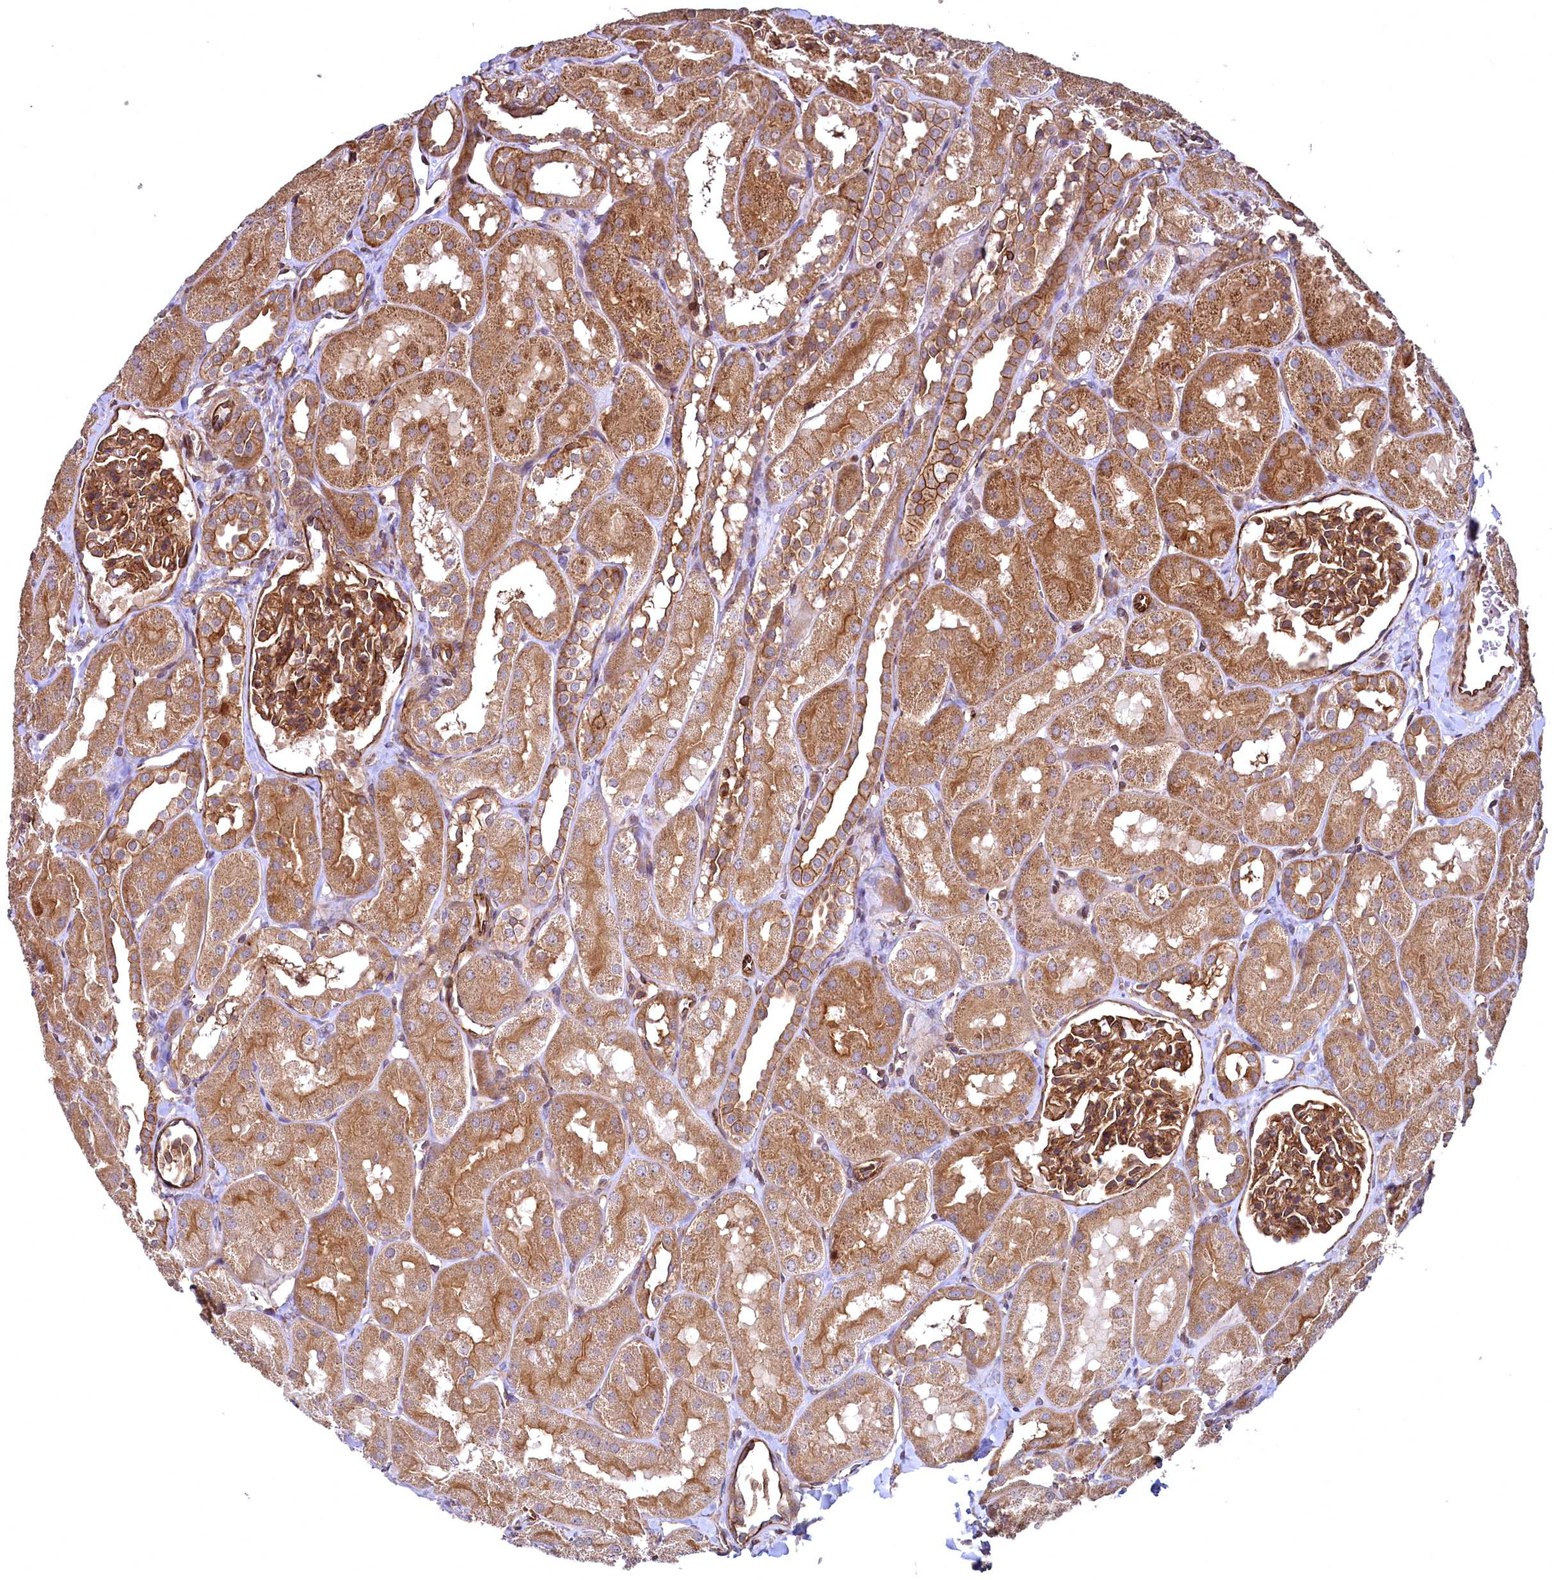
{"staining": {"intensity": "strong", "quantity": ">75%", "location": "cytoplasmic/membranous"}, "tissue": "kidney", "cell_type": "Cells in glomeruli", "image_type": "normal", "snomed": [{"axis": "morphology", "description": "Normal tissue, NOS"}, {"axis": "topography", "description": "Kidney"}, {"axis": "topography", "description": "Urinary bladder"}], "caption": "Immunohistochemistry (IHC) (DAB (3,3'-diaminobenzidine)) staining of normal kidney reveals strong cytoplasmic/membranous protein staining in approximately >75% of cells in glomeruli.", "gene": "SVIP", "patient": {"sex": "male", "age": 16}}